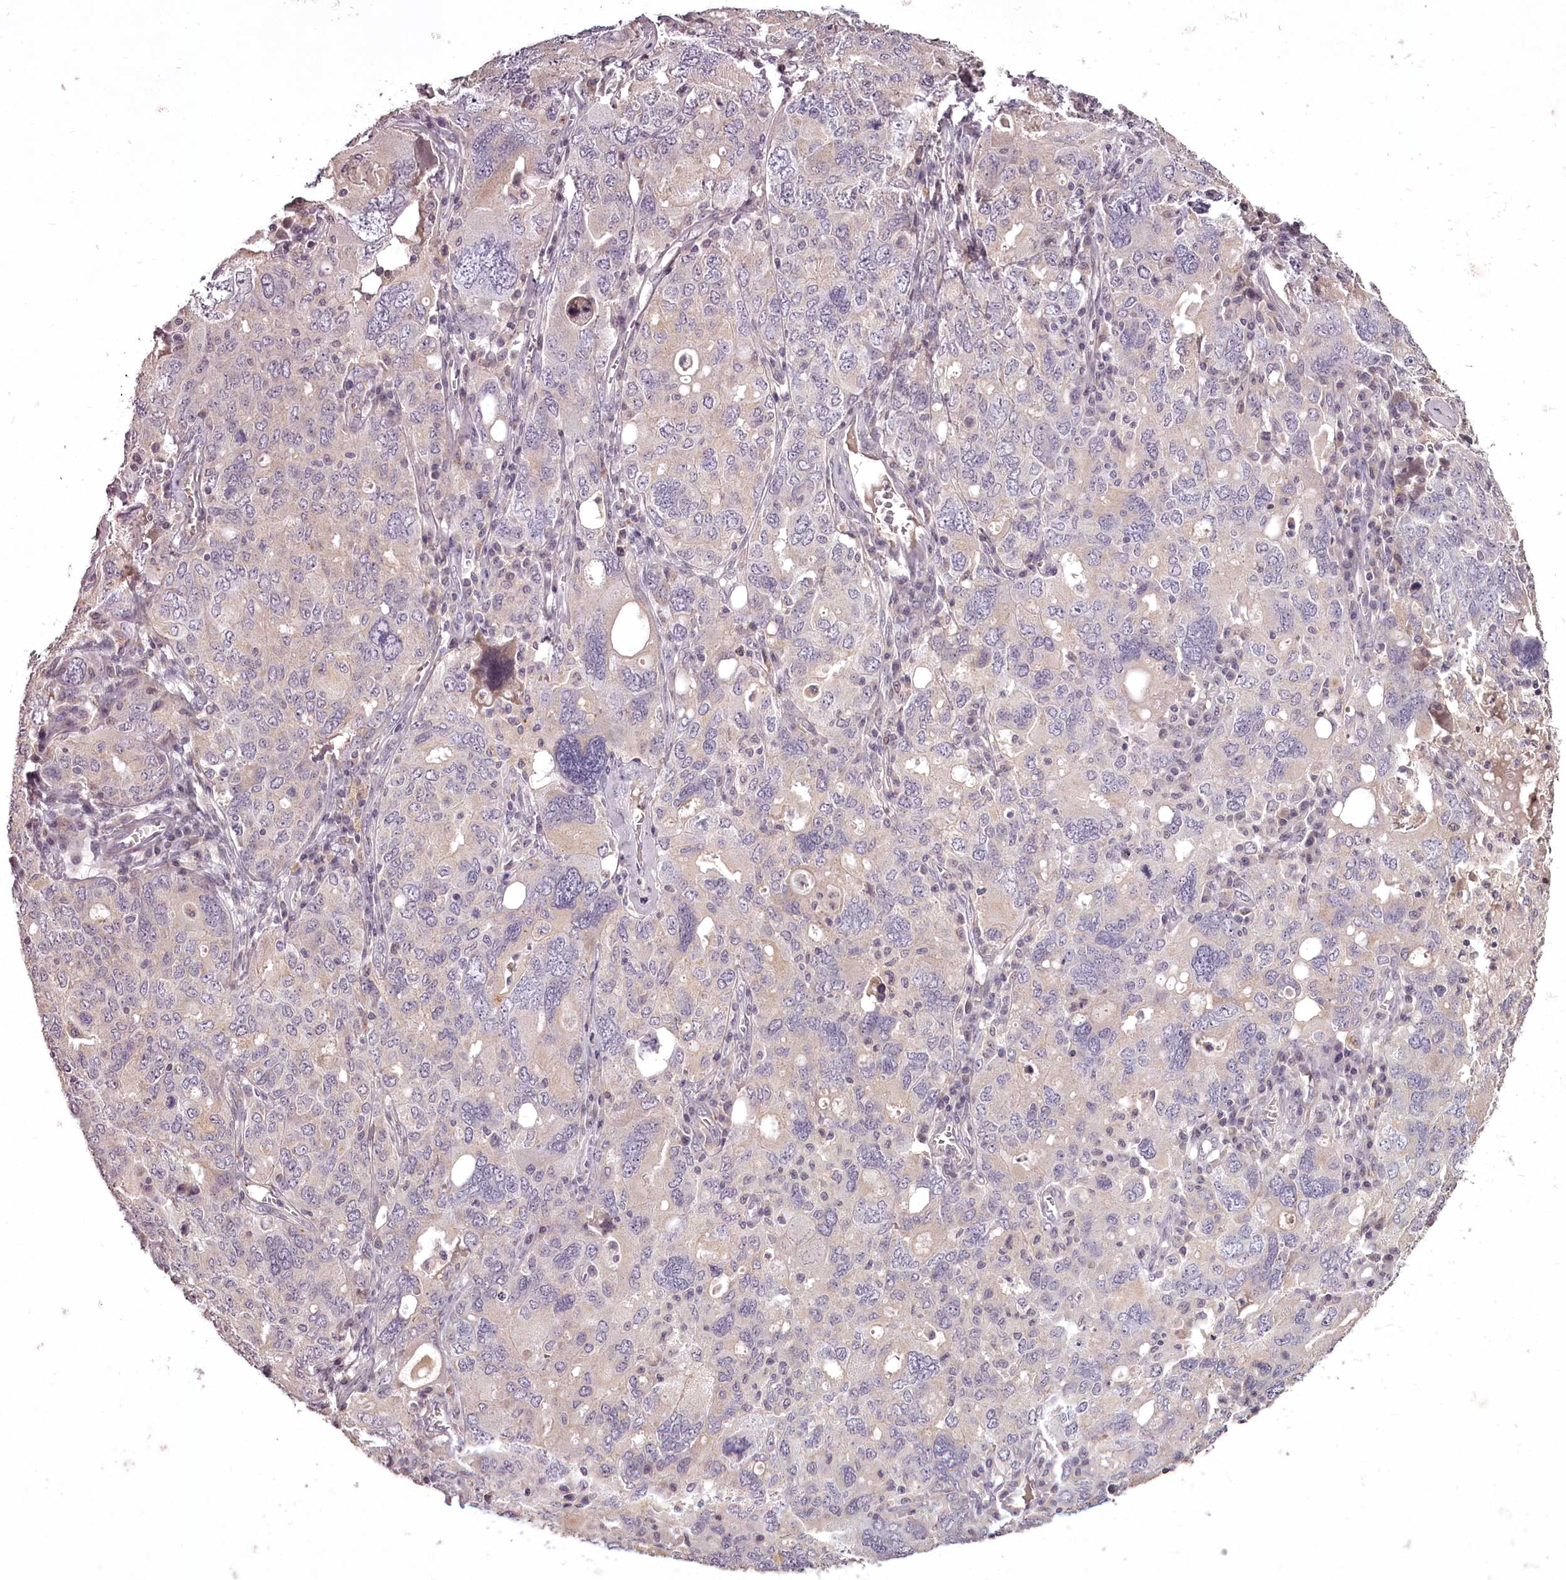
{"staining": {"intensity": "negative", "quantity": "none", "location": "none"}, "tissue": "ovarian cancer", "cell_type": "Tumor cells", "image_type": "cancer", "snomed": [{"axis": "morphology", "description": "Carcinoma, endometroid"}, {"axis": "topography", "description": "Ovary"}], "caption": "A micrograph of endometroid carcinoma (ovarian) stained for a protein shows no brown staining in tumor cells. (DAB immunohistochemistry with hematoxylin counter stain).", "gene": "RBMXL2", "patient": {"sex": "female", "age": 62}}